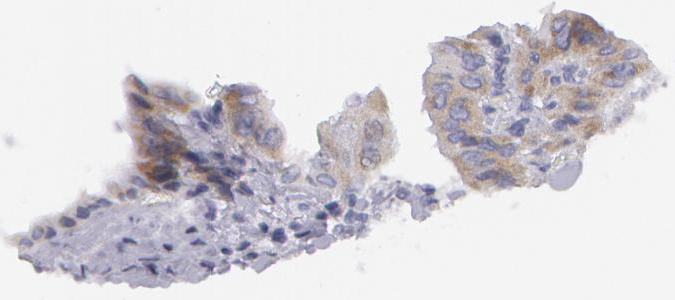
{"staining": {"intensity": "moderate", "quantity": "25%-75%", "location": "cytoplasmic/membranous"}, "tissue": "thyroid cancer", "cell_type": "Tumor cells", "image_type": "cancer", "snomed": [{"axis": "morphology", "description": "Papillary adenocarcinoma, NOS"}, {"axis": "topography", "description": "Thyroid gland"}], "caption": "Thyroid cancer (papillary adenocarcinoma) stained with a brown dye shows moderate cytoplasmic/membranous positive positivity in about 25%-75% of tumor cells.", "gene": "AMACR", "patient": {"sex": "female", "age": 71}}